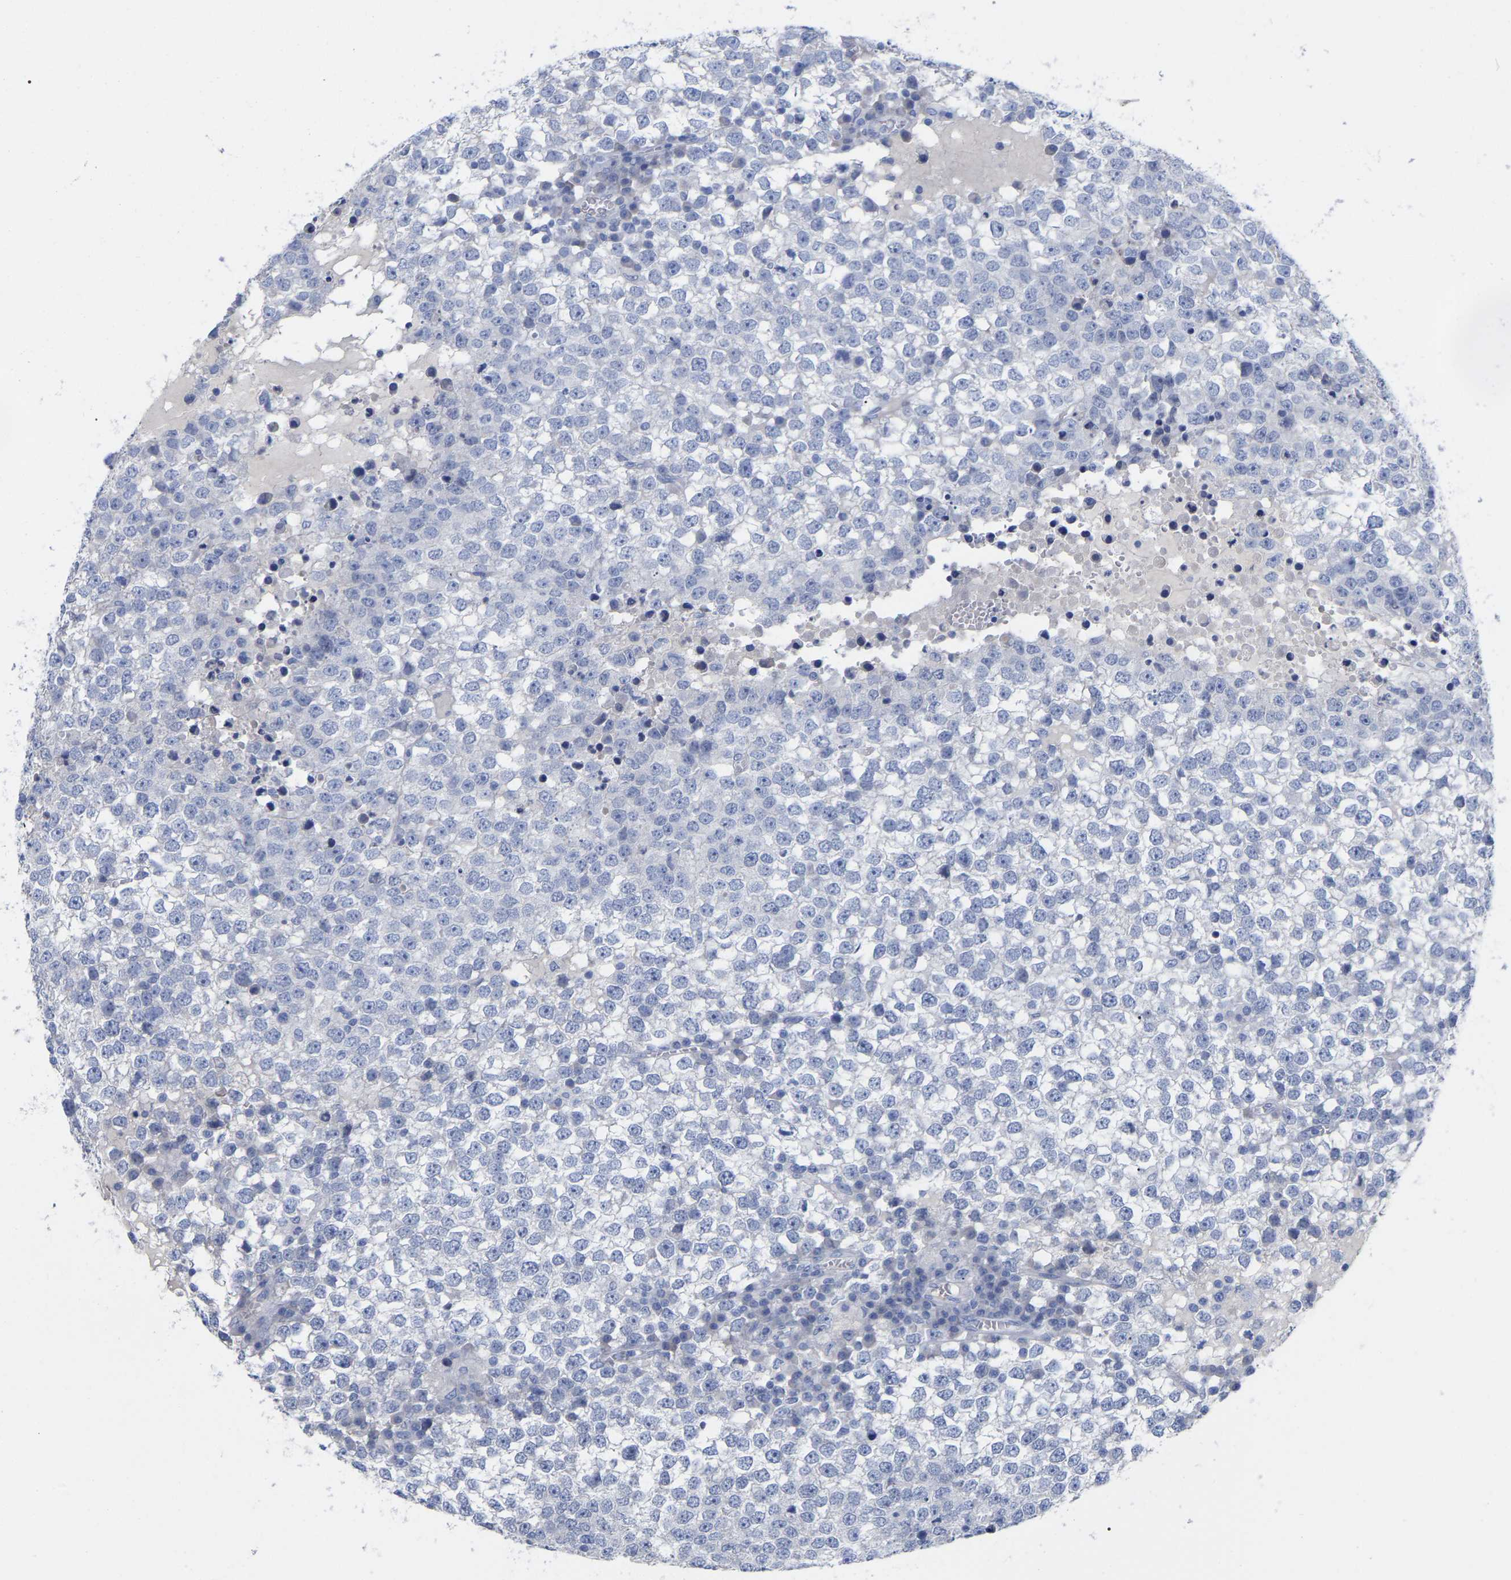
{"staining": {"intensity": "negative", "quantity": "none", "location": "none"}, "tissue": "testis cancer", "cell_type": "Tumor cells", "image_type": "cancer", "snomed": [{"axis": "morphology", "description": "Seminoma, NOS"}, {"axis": "topography", "description": "Testis"}], "caption": "A high-resolution photomicrograph shows immunohistochemistry (IHC) staining of testis cancer (seminoma), which demonstrates no significant positivity in tumor cells. (DAB (3,3'-diaminobenzidine) immunohistochemistry (IHC), high magnification).", "gene": "HAPLN1", "patient": {"sex": "male", "age": 65}}